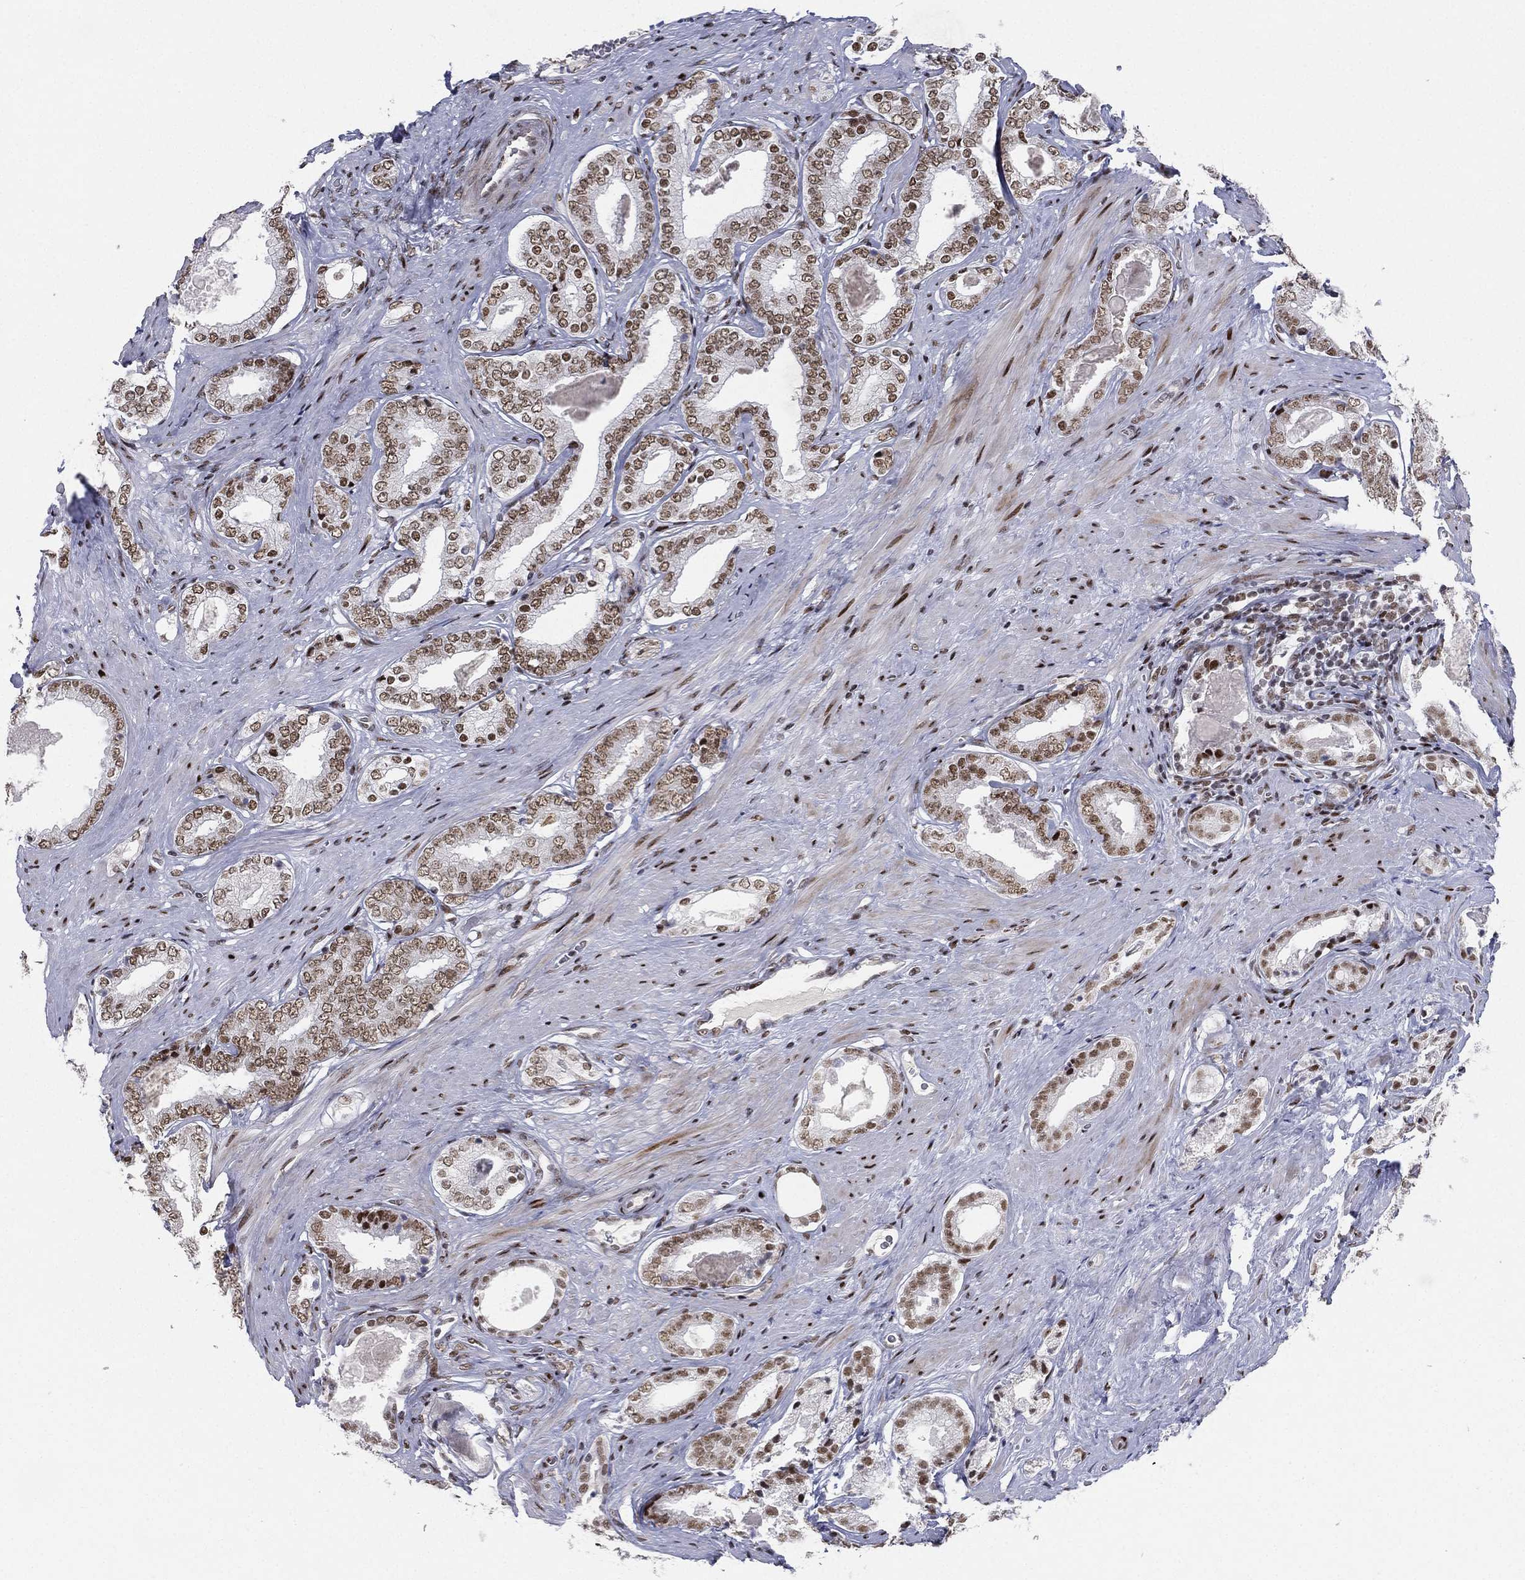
{"staining": {"intensity": "moderate", "quantity": ">75%", "location": "nuclear"}, "tissue": "prostate cancer", "cell_type": "Tumor cells", "image_type": "cancer", "snomed": [{"axis": "morphology", "description": "Adenocarcinoma, Low grade"}, {"axis": "topography", "description": "Prostate and seminal vesicle, NOS"}], "caption": "Prostate low-grade adenocarcinoma stained with DAB (3,3'-diaminobenzidine) immunohistochemistry (IHC) shows medium levels of moderate nuclear staining in approximately >75% of tumor cells.", "gene": "RTF1", "patient": {"sex": "male", "age": 61}}